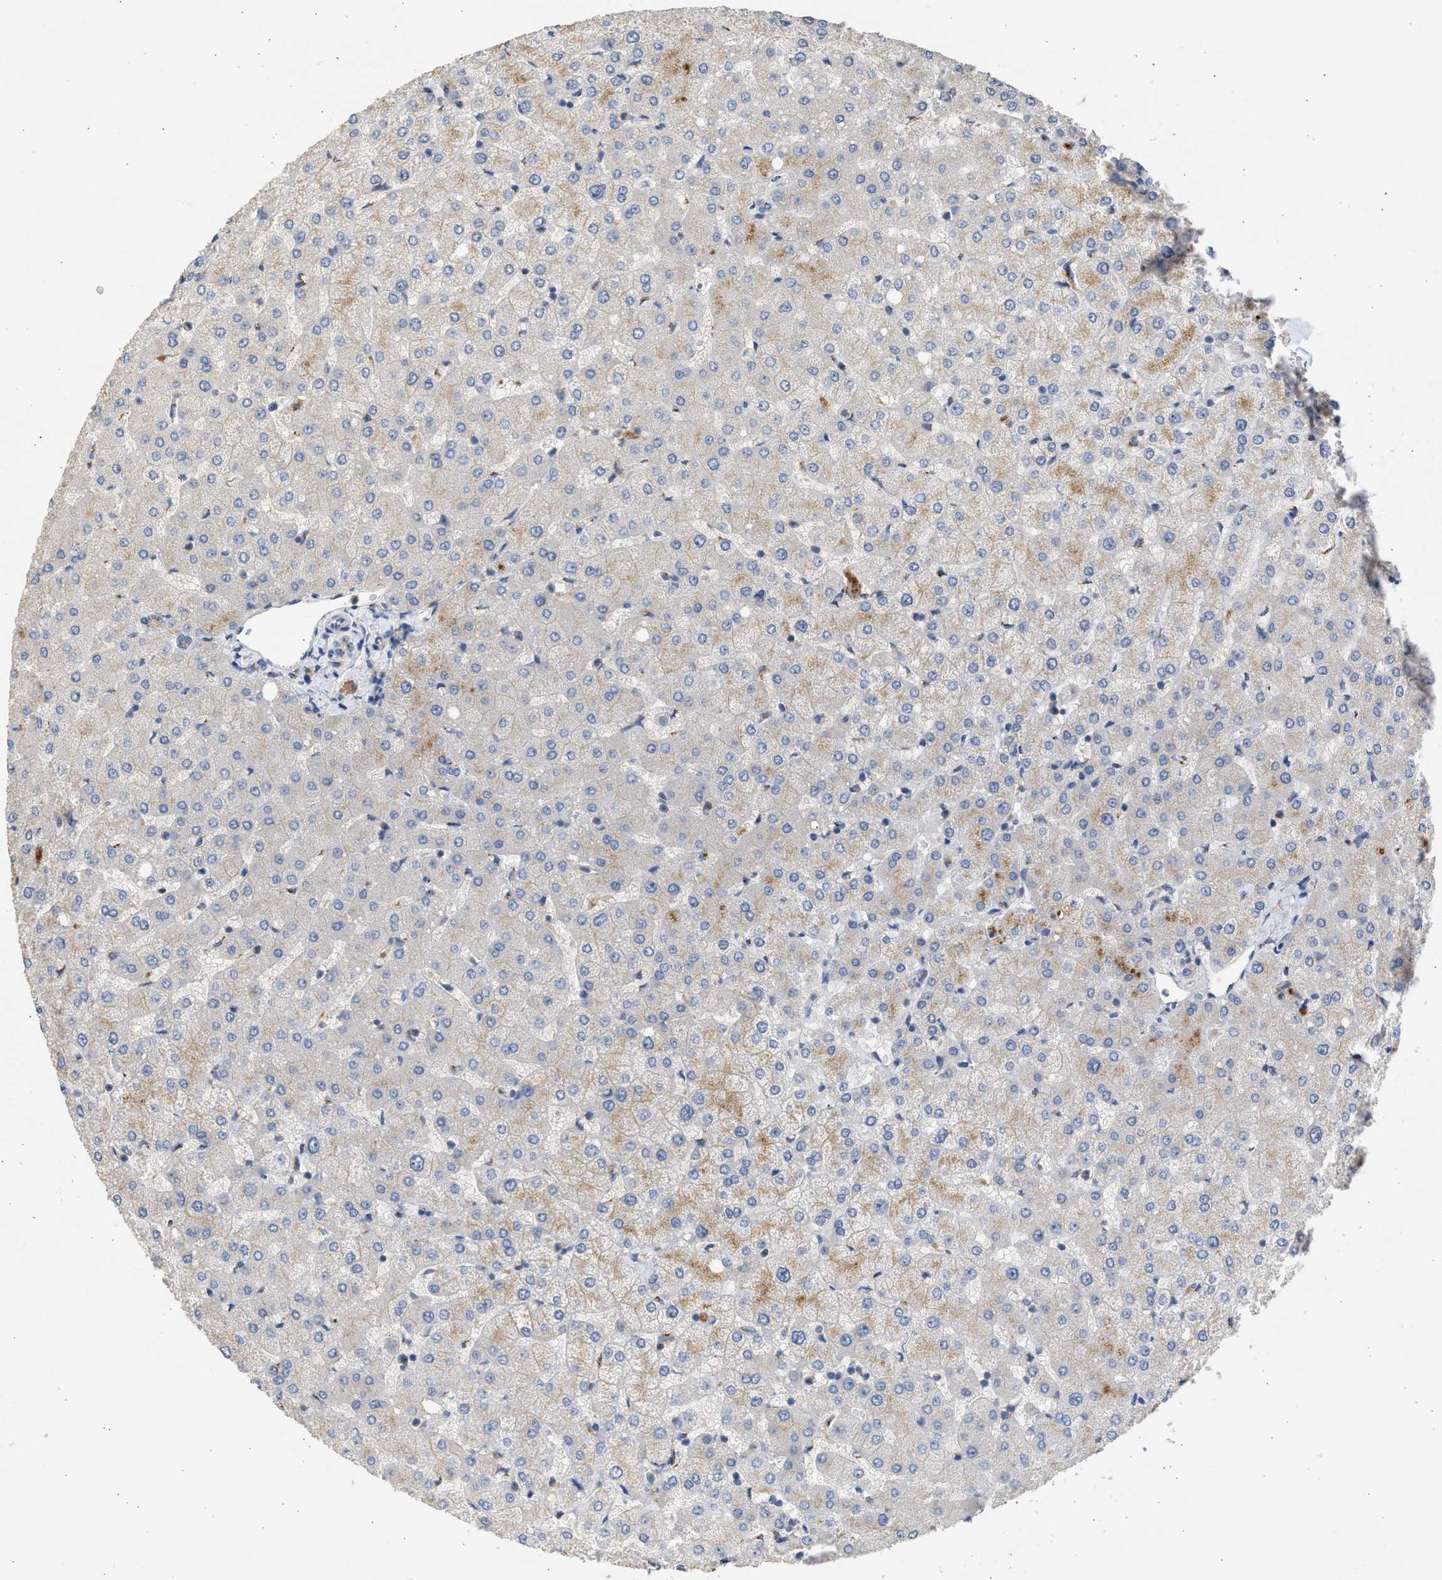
{"staining": {"intensity": "weak", "quantity": "<25%", "location": "cytoplasmic/membranous"}, "tissue": "liver", "cell_type": "Cholangiocytes", "image_type": "normal", "snomed": [{"axis": "morphology", "description": "Normal tissue, NOS"}, {"axis": "topography", "description": "Liver"}], "caption": "Immunohistochemistry (IHC) of unremarkable human liver displays no expression in cholangiocytes. (Immunohistochemistry, brightfield microscopy, high magnification).", "gene": "IPO8", "patient": {"sex": "female", "age": 54}}